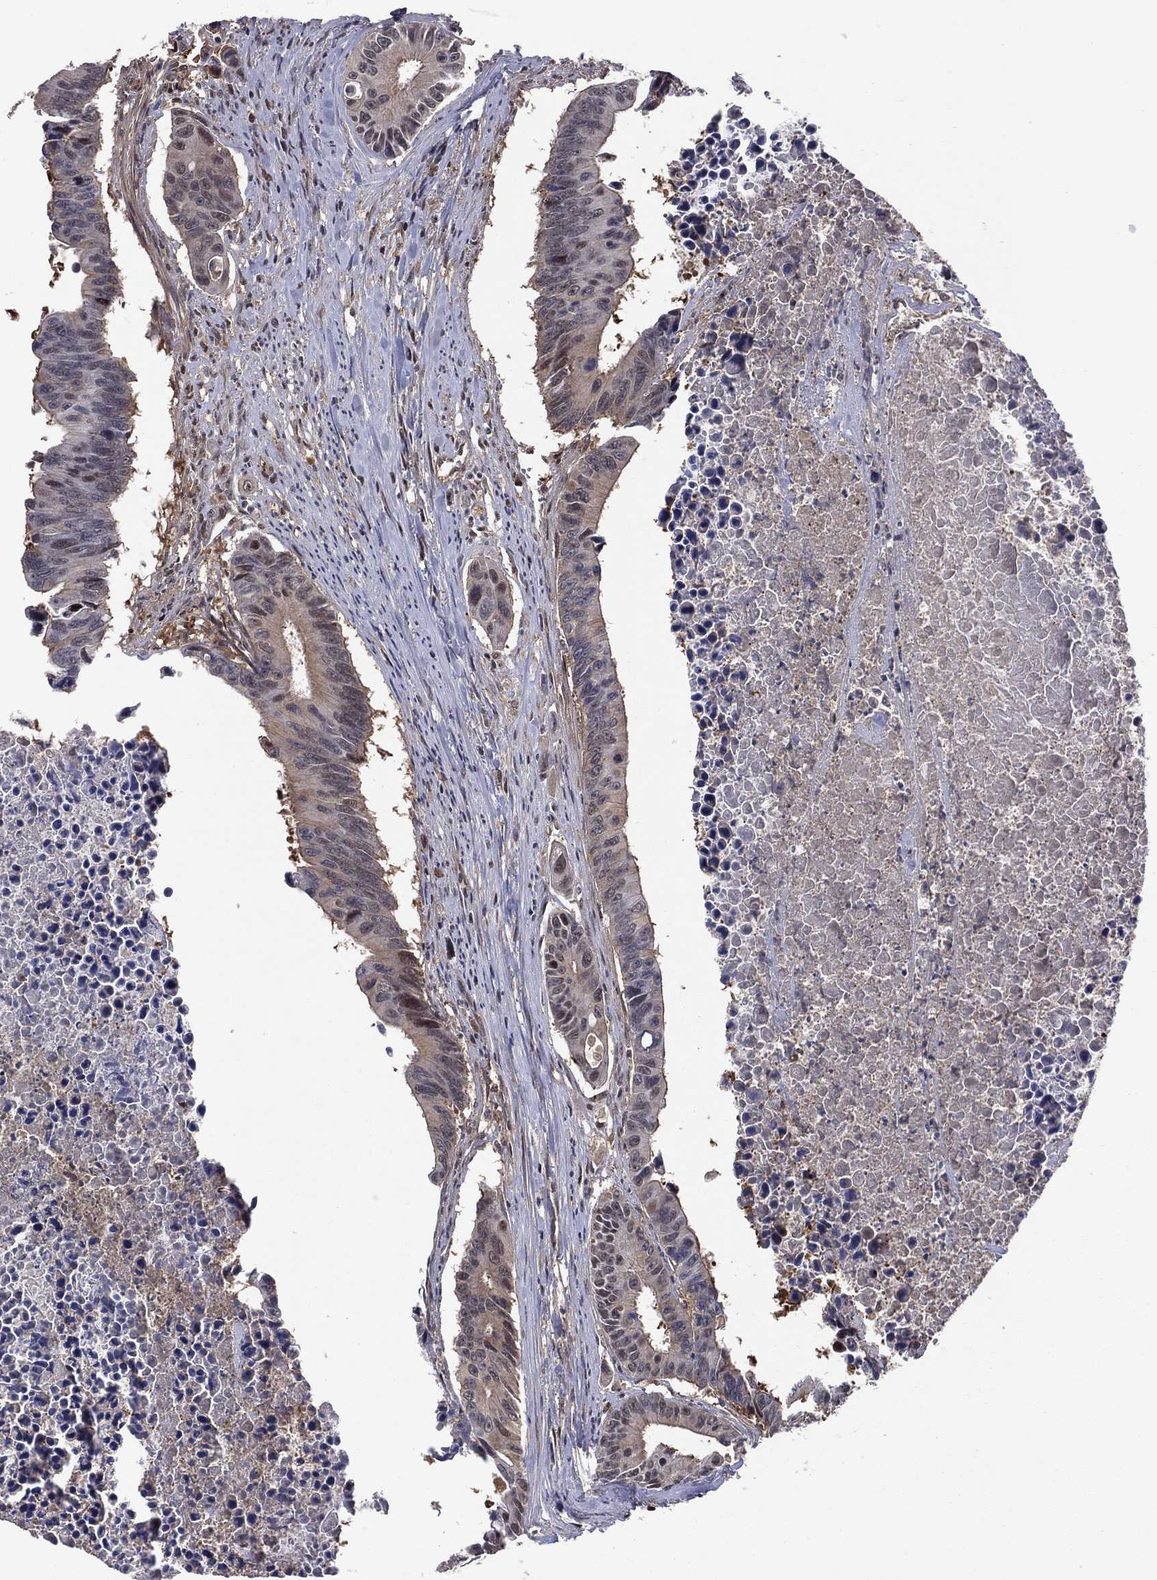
{"staining": {"intensity": "weak", "quantity": "<25%", "location": "cytoplasmic/membranous"}, "tissue": "colorectal cancer", "cell_type": "Tumor cells", "image_type": "cancer", "snomed": [{"axis": "morphology", "description": "Adenocarcinoma, NOS"}, {"axis": "topography", "description": "Colon"}], "caption": "Immunohistochemistry micrograph of neoplastic tissue: human colorectal adenocarcinoma stained with DAB exhibits no significant protein positivity in tumor cells.", "gene": "ICOSLG", "patient": {"sex": "female", "age": 87}}